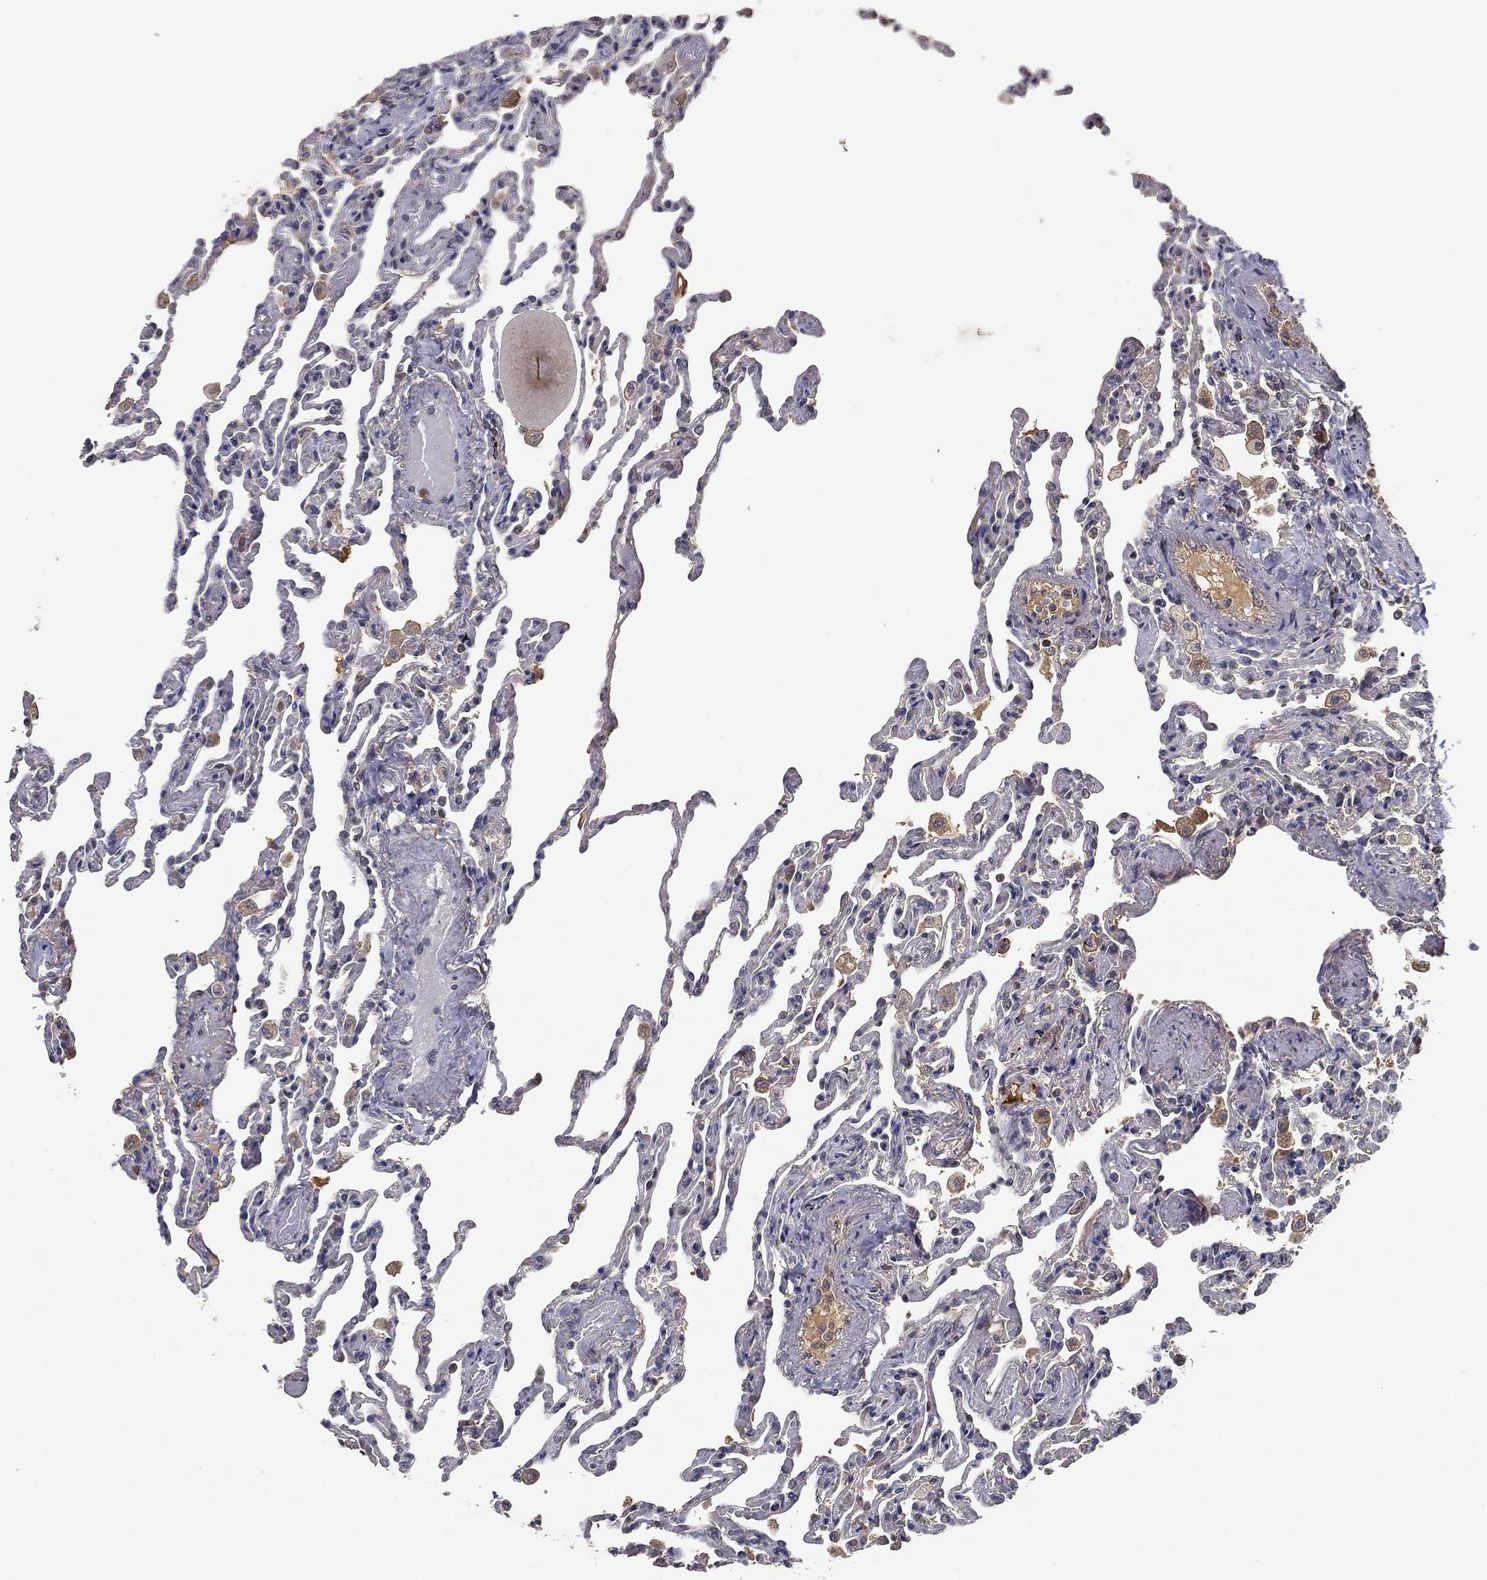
{"staining": {"intensity": "negative", "quantity": "none", "location": "none"}, "tissue": "lung", "cell_type": "Alveolar cells", "image_type": "normal", "snomed": [{"axis": "morphology", "description": "Normal tissue, NOS"}, {"axis": "topography", "description": "Lung"}], "caption": "Alveolar cells are negative for protein expression in benign human lung. (DAB (3,3'-diaminobenzidine) immunohistochemistry with hematoxylin counter stain).", "gene": "MT", "patient": {"sex": "female", "age": 43}}